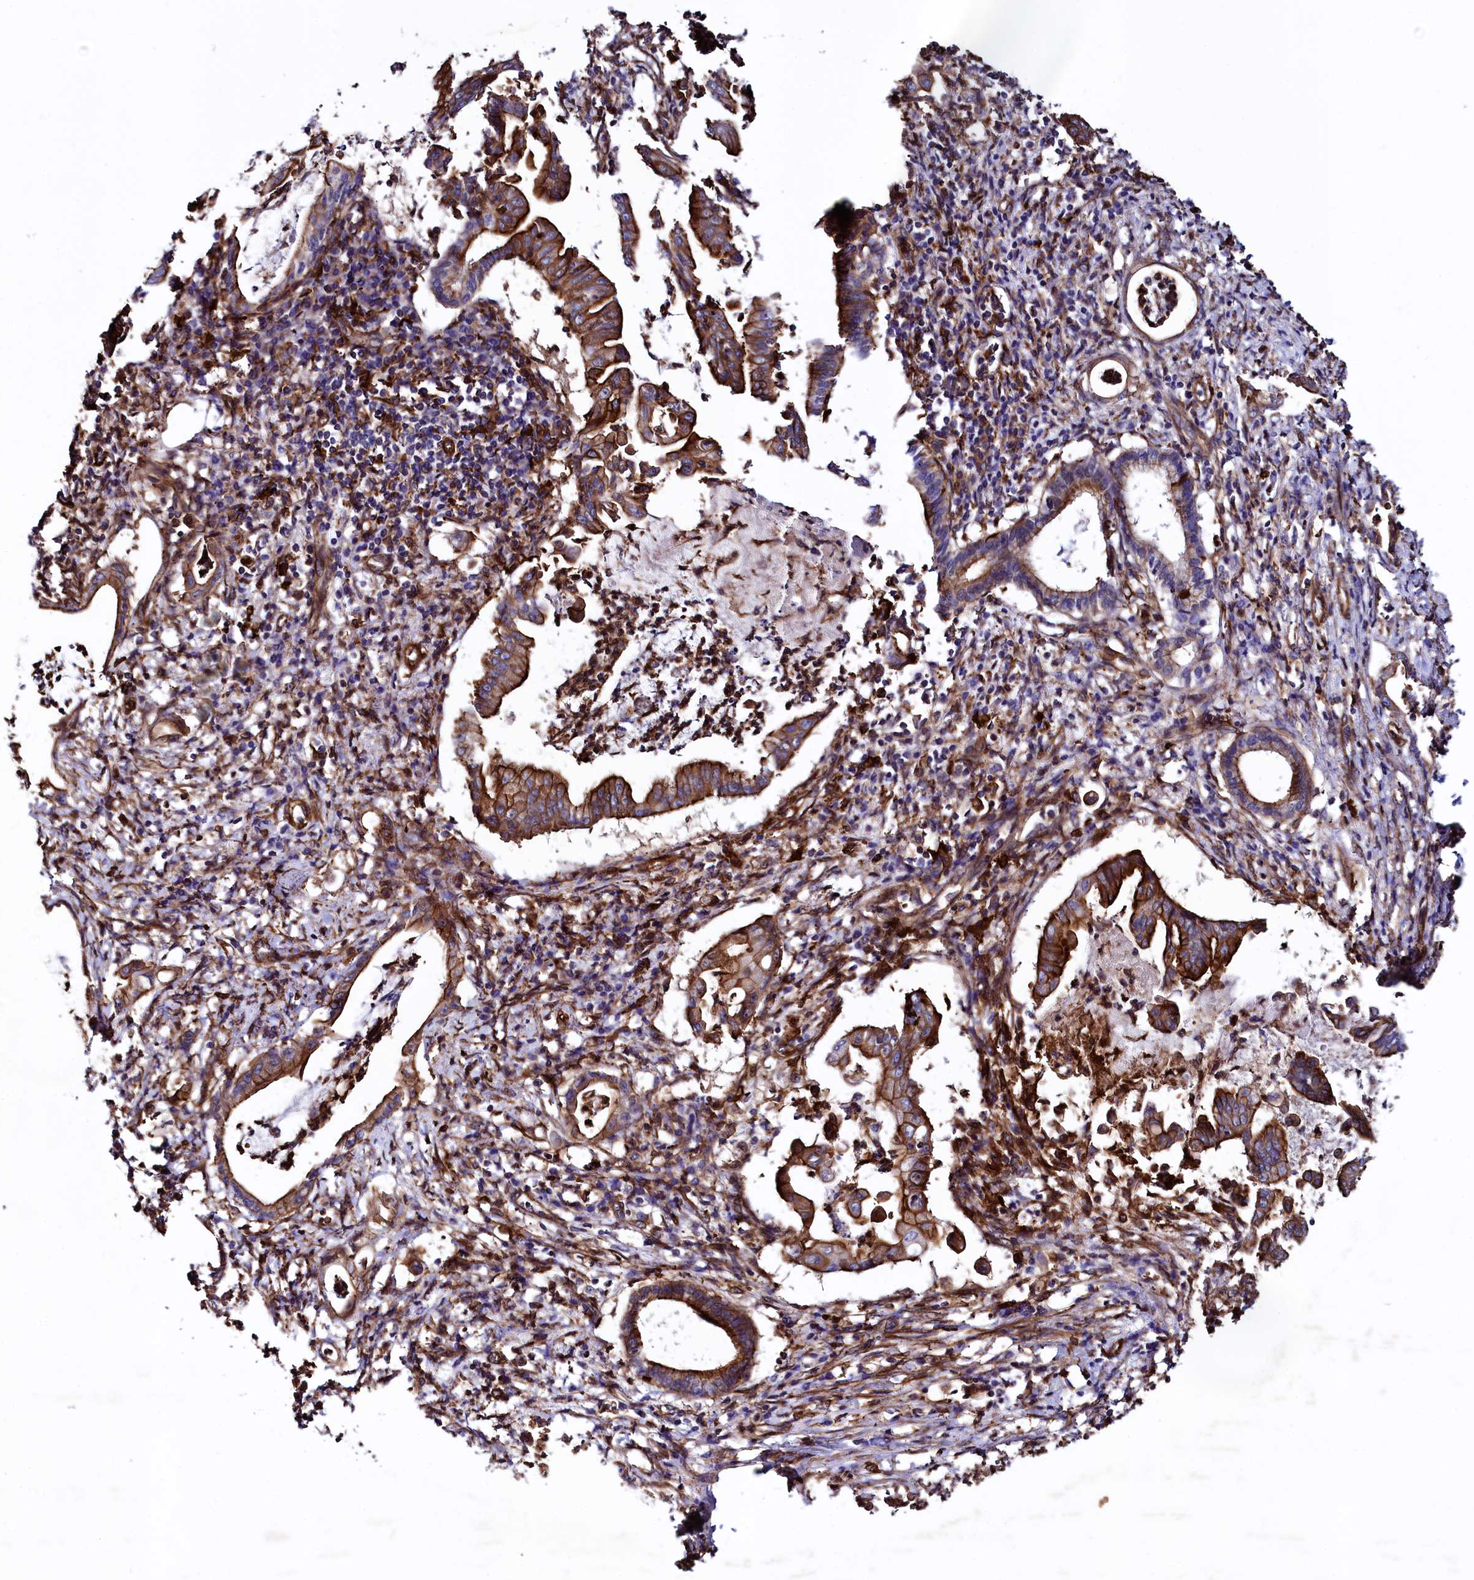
{"staining": {"intensity": "moderate", "quantity": ">75%", "location": "cytoplasmic/membranous"}, "tissue": "pancreatic cancer", "cell_type": "Tumor cells", "image_type": "cancer", "snomed": [{"axis": "morphology", "description": "Adenocarcinoma, NOS"}, {"axis": "topography", "description": "Pancreas"}], "caption": "High-power microscopy captured an IHC image of pancreatic adenocarcinoma, revealing moderate cytoplasmic/membranous expression in approximately >75% of tumor cells.", "gene": "STAMBPL1", "patient": {"sex": "female", "age": 55}}